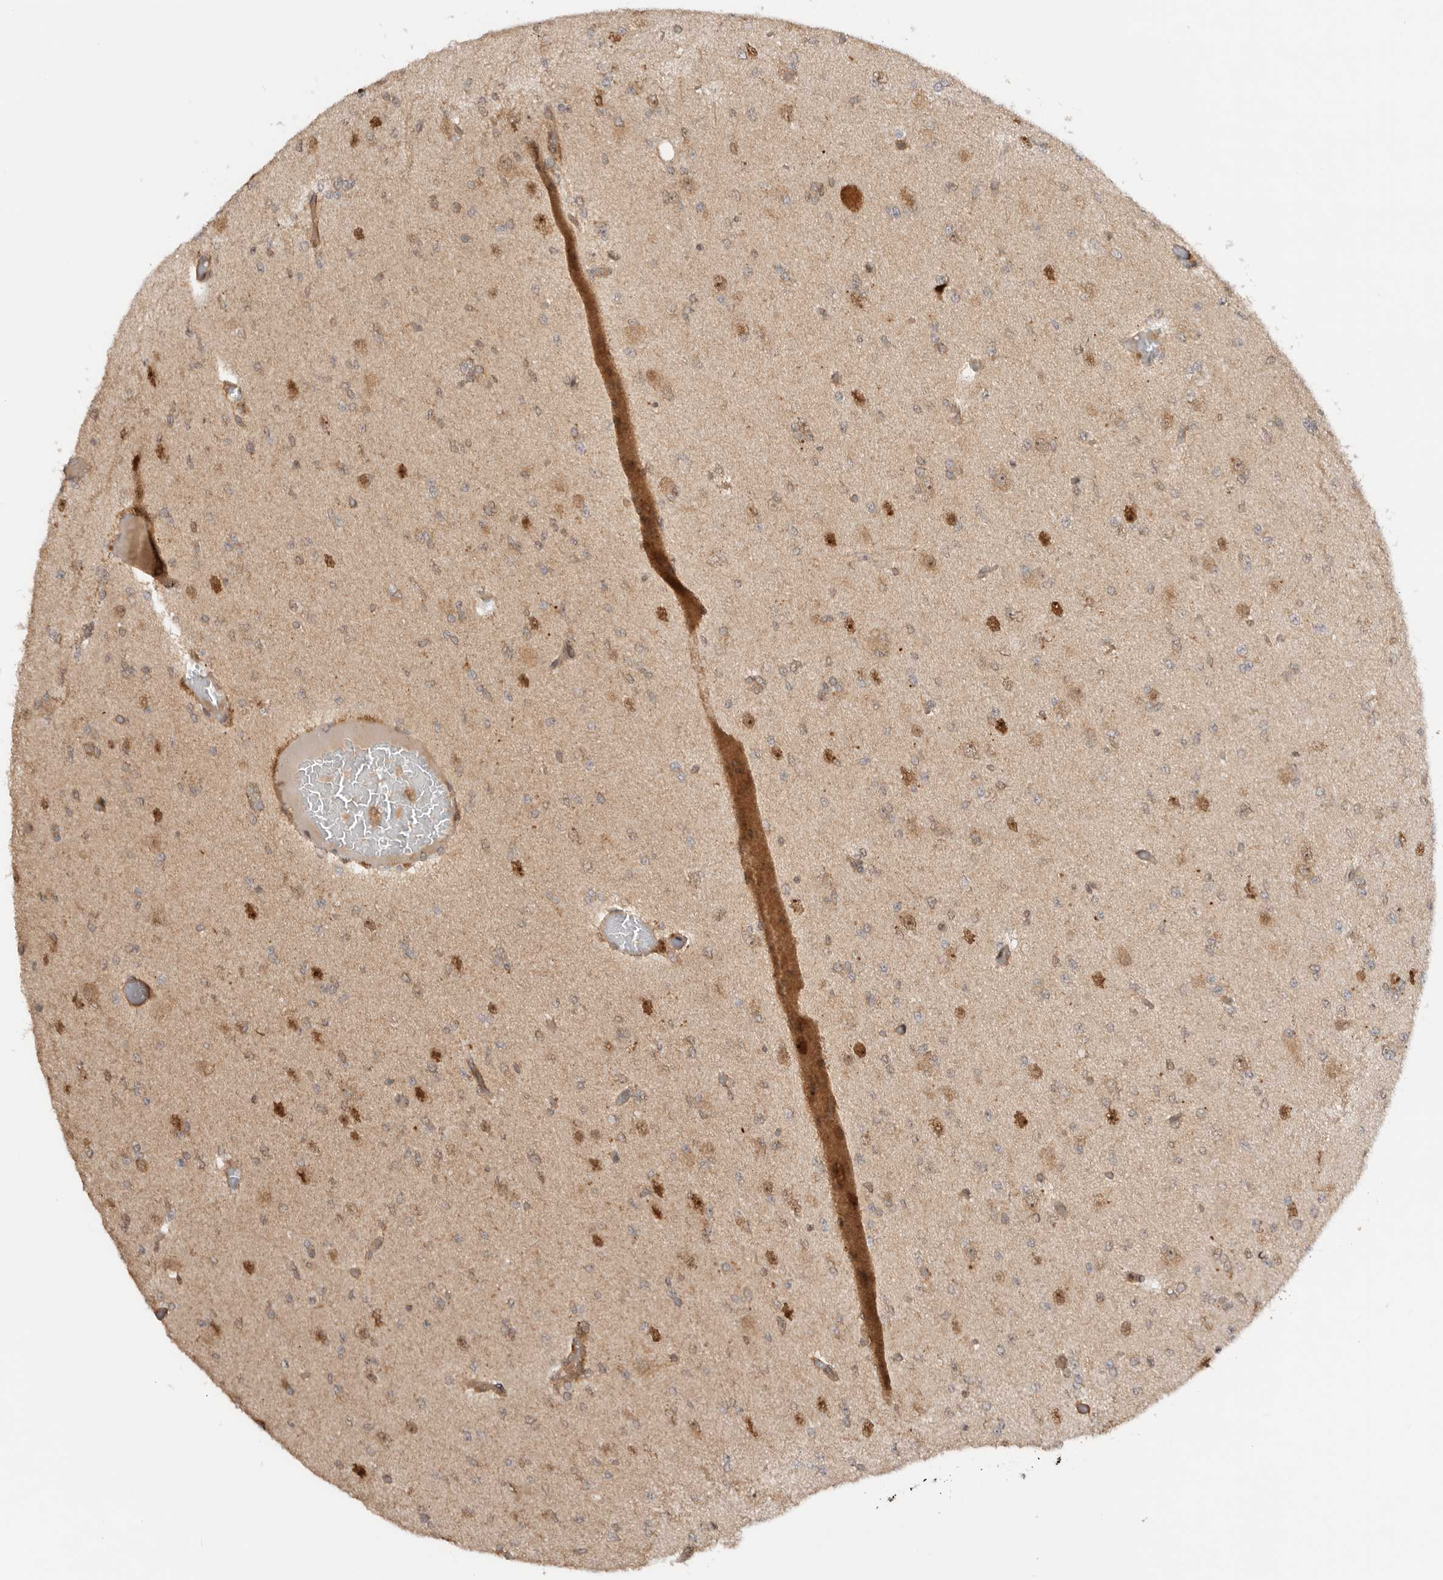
{"staining": {"intensity": "moderate", "quantity": "25%-75%", "location": "nuclear"}, "tissue": "glioma", "cell_type": "Tumor cells", "image_type": "cancer", "snomed": [{"axis": "morphology", "description": "Glioma, malignant, Low grade"}, {"axis": "topography", "description": "Brain"}], "caption": "Immunohistochemical staining of human malignant glioma (low-grade) shows medium levels of moderate nuclear protein positivity in about 25%-75% of tumor cells.", "gene": "DCAF8", "patient": {"sex": "female", "age": 22}}